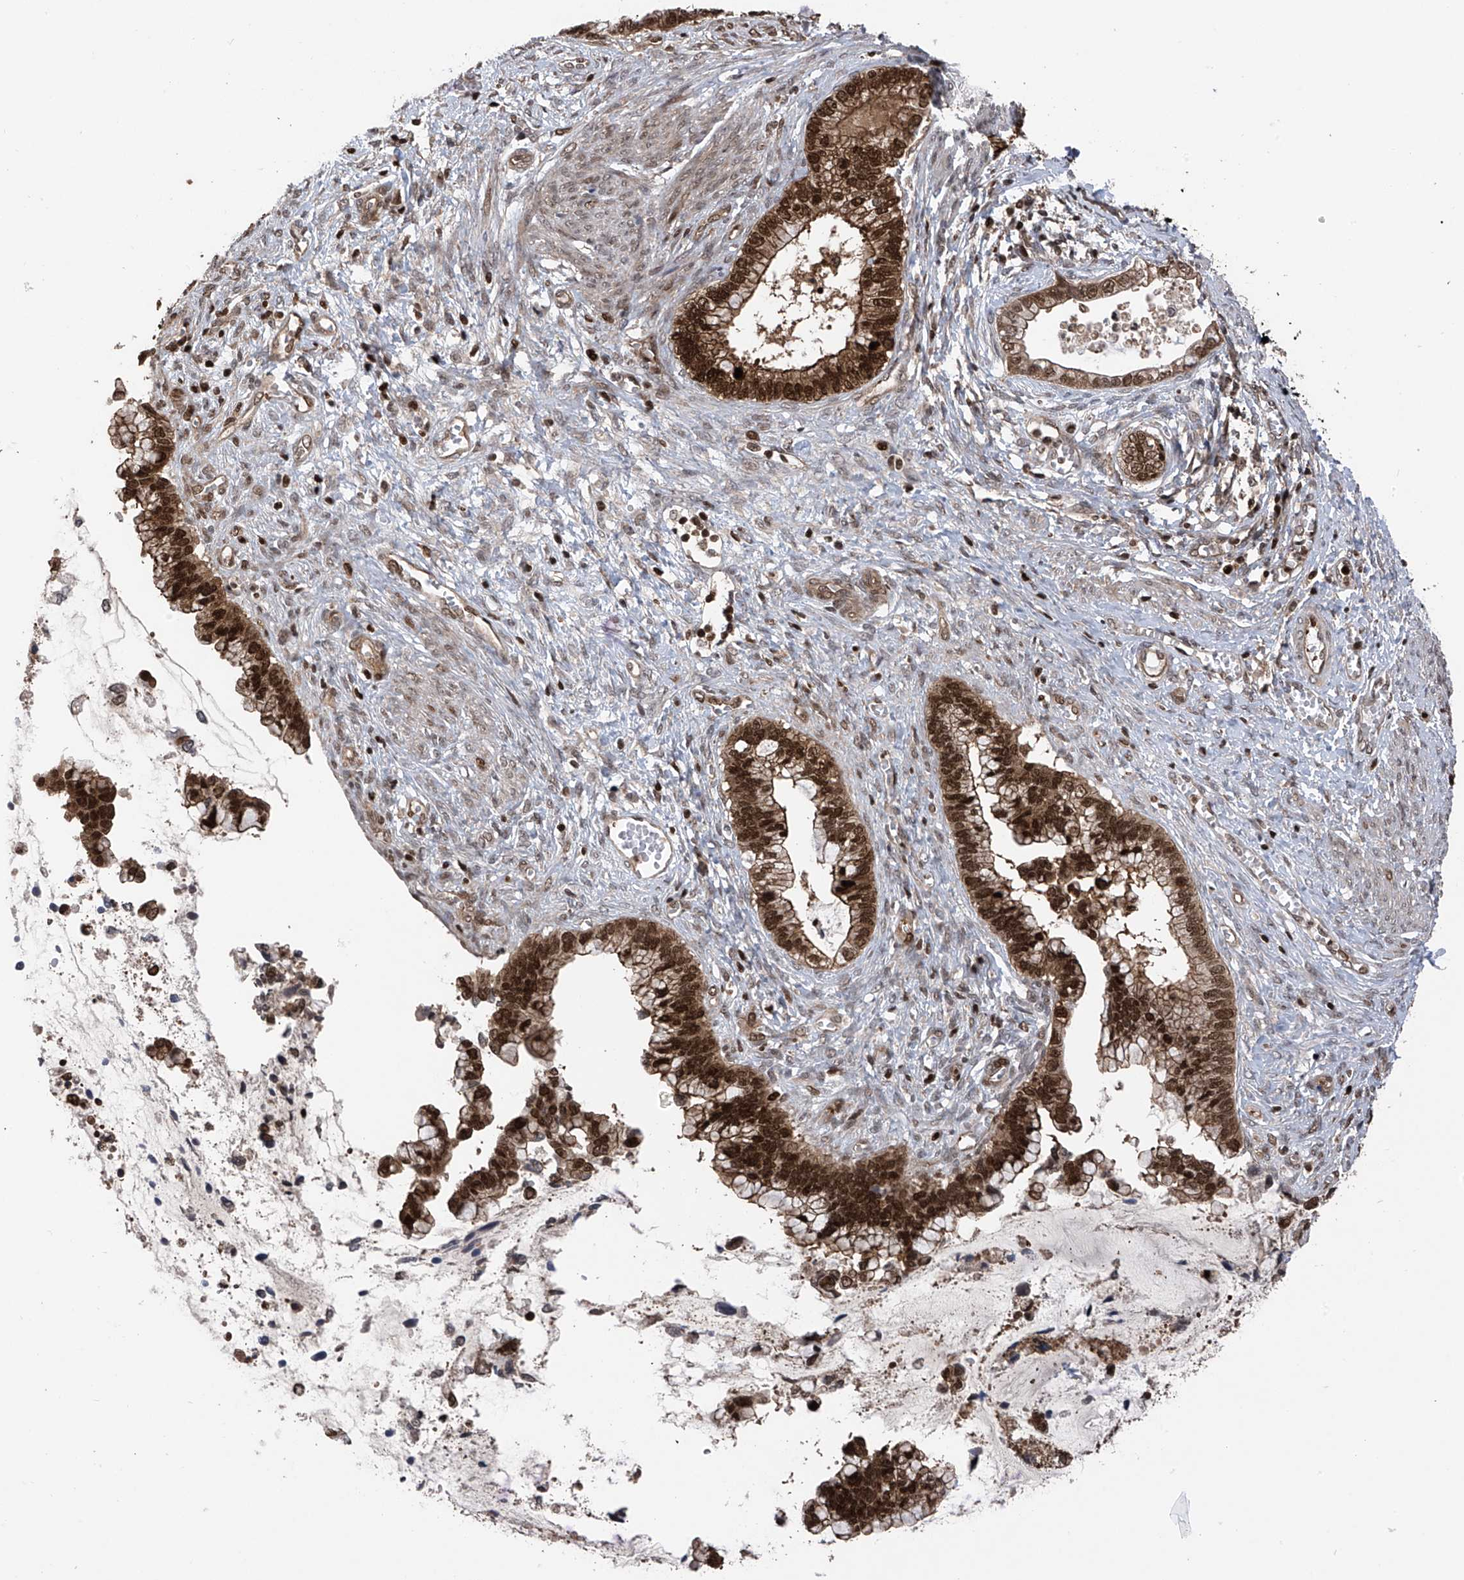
{"staining": {"intensity": "strong", "quantity": ">75%", "location": "cytoplasmic/membranous,nuclear"}, "tissue": "cervical cancer", "cell_type": "Tumor cells", "image_type": "cancer", "snomed": [{"axis": "morphology", "description": "Adenocarcinoma, NOS"}, {"axis": "topography", "description": "Cervix"}], "caption": "Immunohistochemical staining of cervical cancer (adenocarcinoma) shows strong cytoplasmic/membranous and nuclear protein expression in about >75% of tumor cells.", "gene": "DNAJC9", "patient": {"sex": "female", "age": 44}}